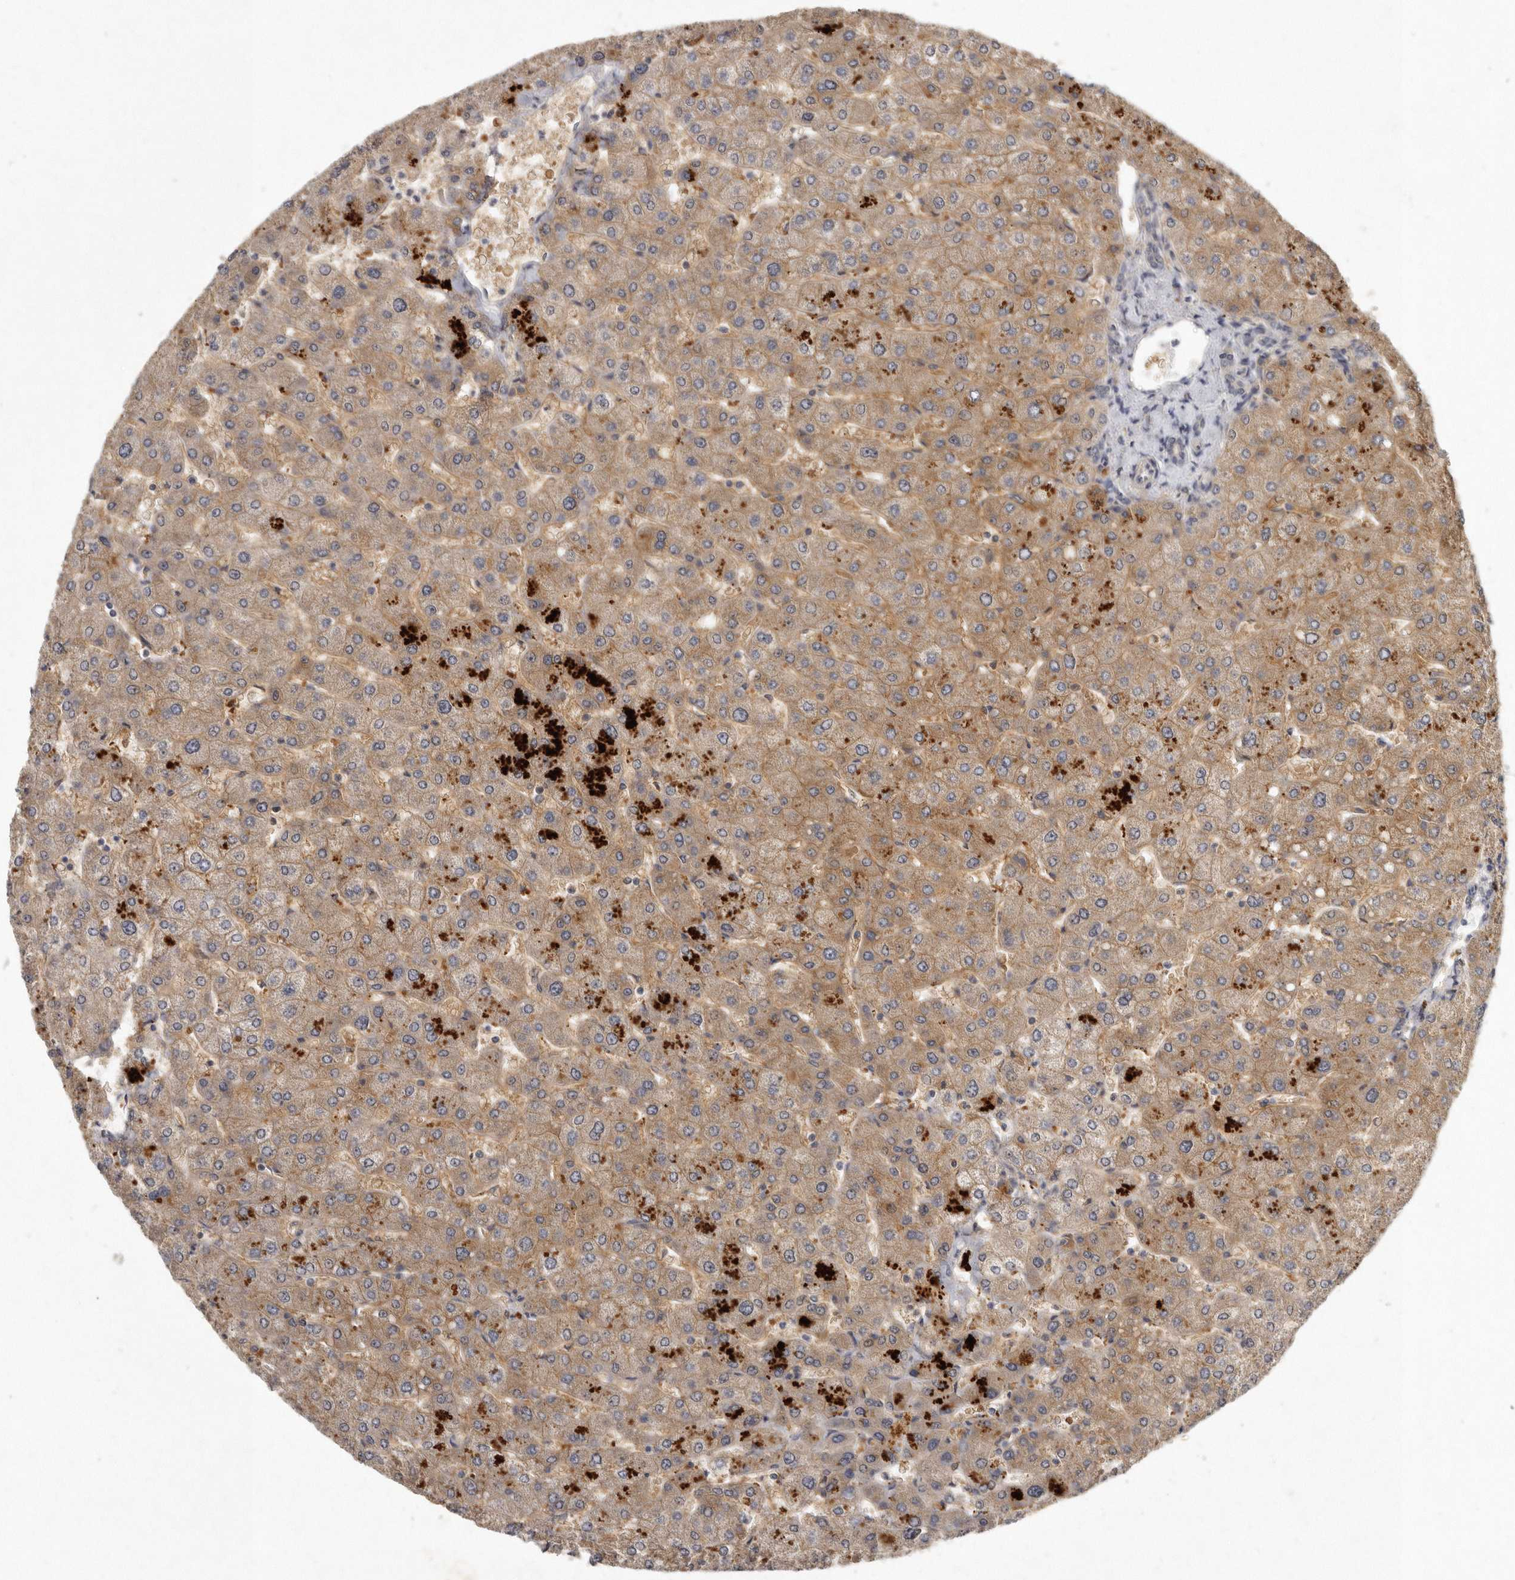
{"staining": {"intensity": "negative", "quantity": "none", "location": "none"}, "tissue": "liver", "cell_type": "Cholangiocytes", "image_type": "normal", "snomed": [{"axis": "morphology", "description": "Normal tissue, NOS"}, {"axis": "topography", "description": "Liver"}], "caption": "DAB (3,3'-diaminobenzidine) immunohistochemical staining of unremarkable liver reveals no significant expression in cholangiocytes. The staining is performed using DAB brown chromogen with nuclei counter-stained in using hematoxylin.", "gene": "SLC22A1", "patient": {"sex": "male", "age": 55}}